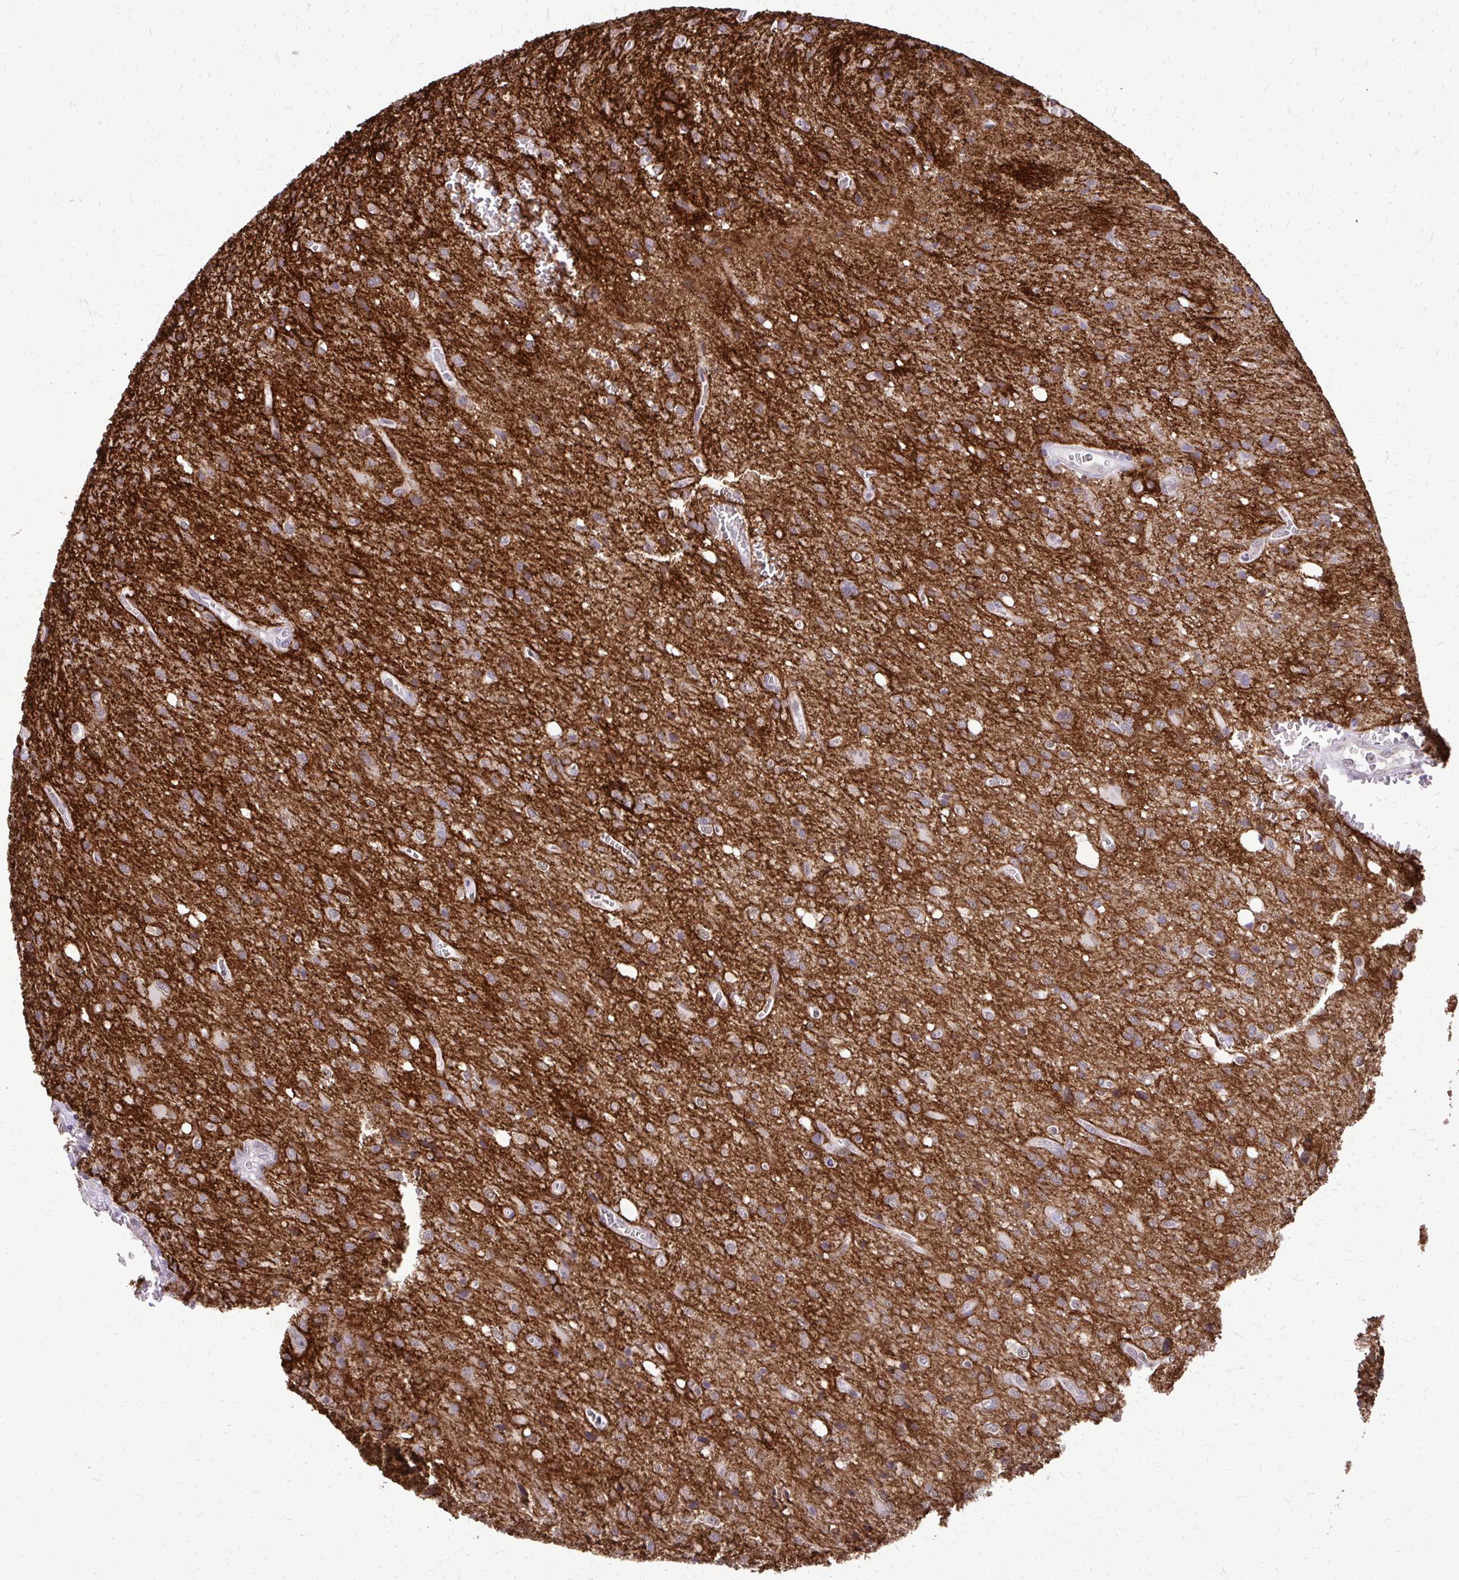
{"staining": {"intensity": "weak", "quantity": ">75%", "location": "cytoplasmic/membranous"}, "tissue": "glioma", "cell_type": "Tumor cells", "image_type": "cancer", "snomed": [{"axis": "morphology", "description": "Glioma, malignant, Low grade"}, {"axis": "topography", "description": "Brain"}], "caption": "Tumor cells show weak cytoplasmic/membranous staining in approximately >75% of cells in glioma. Immunohistochemistry (ihc) stains the protein of interest in brown and the nuclei are stained blue.", "gene": "AKAP5", "patient": {"sex": "male", "age": 66}}